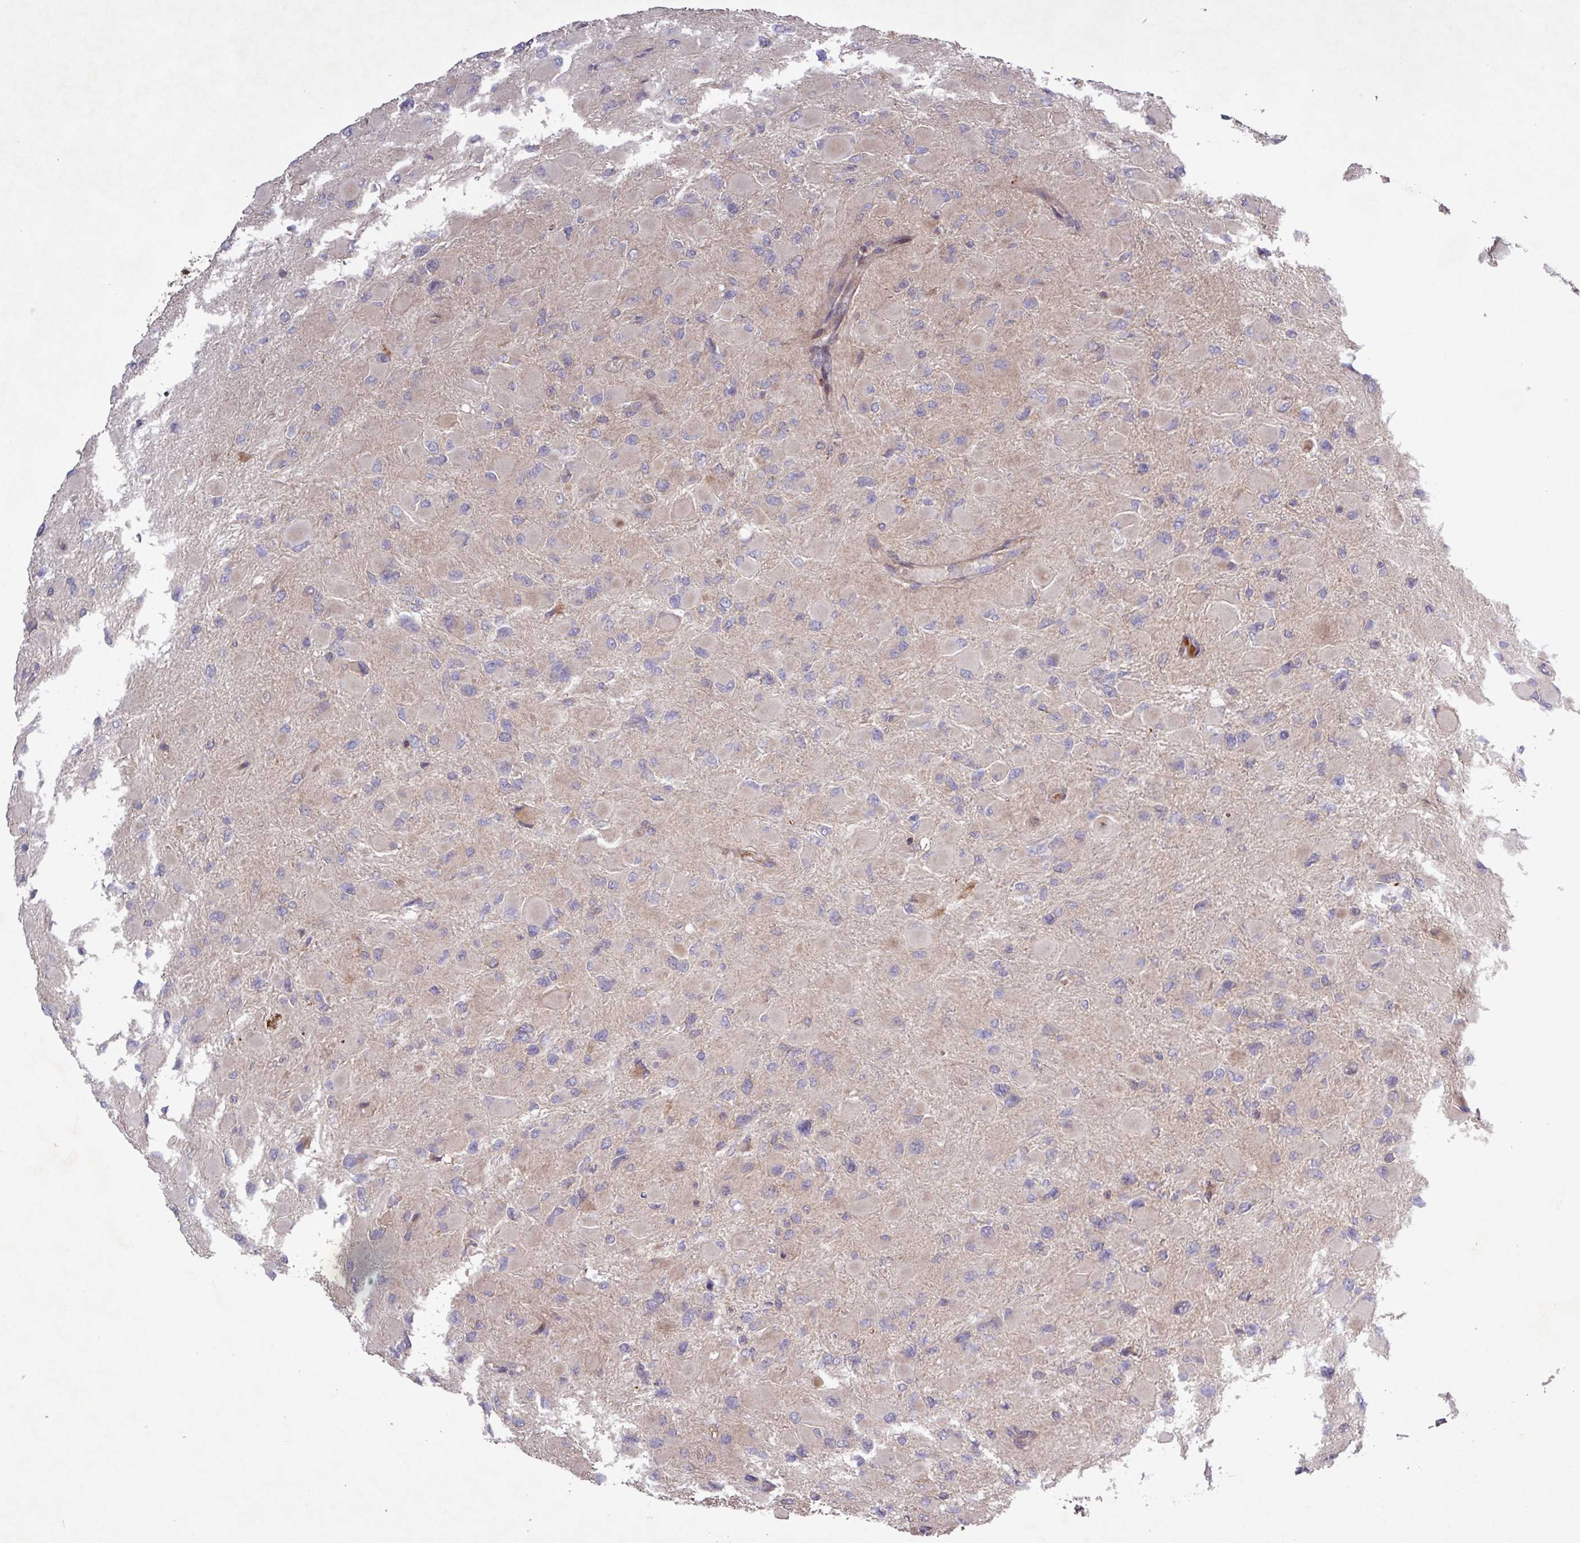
{"staining": {"intensity": "negative", "quantity": "none", "location": "none"}, "tissue": "glioma", "cell_type": "Tumor cells", "image_type": "cancer", "snomed": [{"axis": "morphology", "description": "Glioma, malignant, High grade"}, {"axis": "topography", "description": "Cerebral cortex"}], "caption": "There is no significant staining in tumor cells of glioma.", "gene": "TNFSF12", "patient": {"sex": "female", "age": 36}}